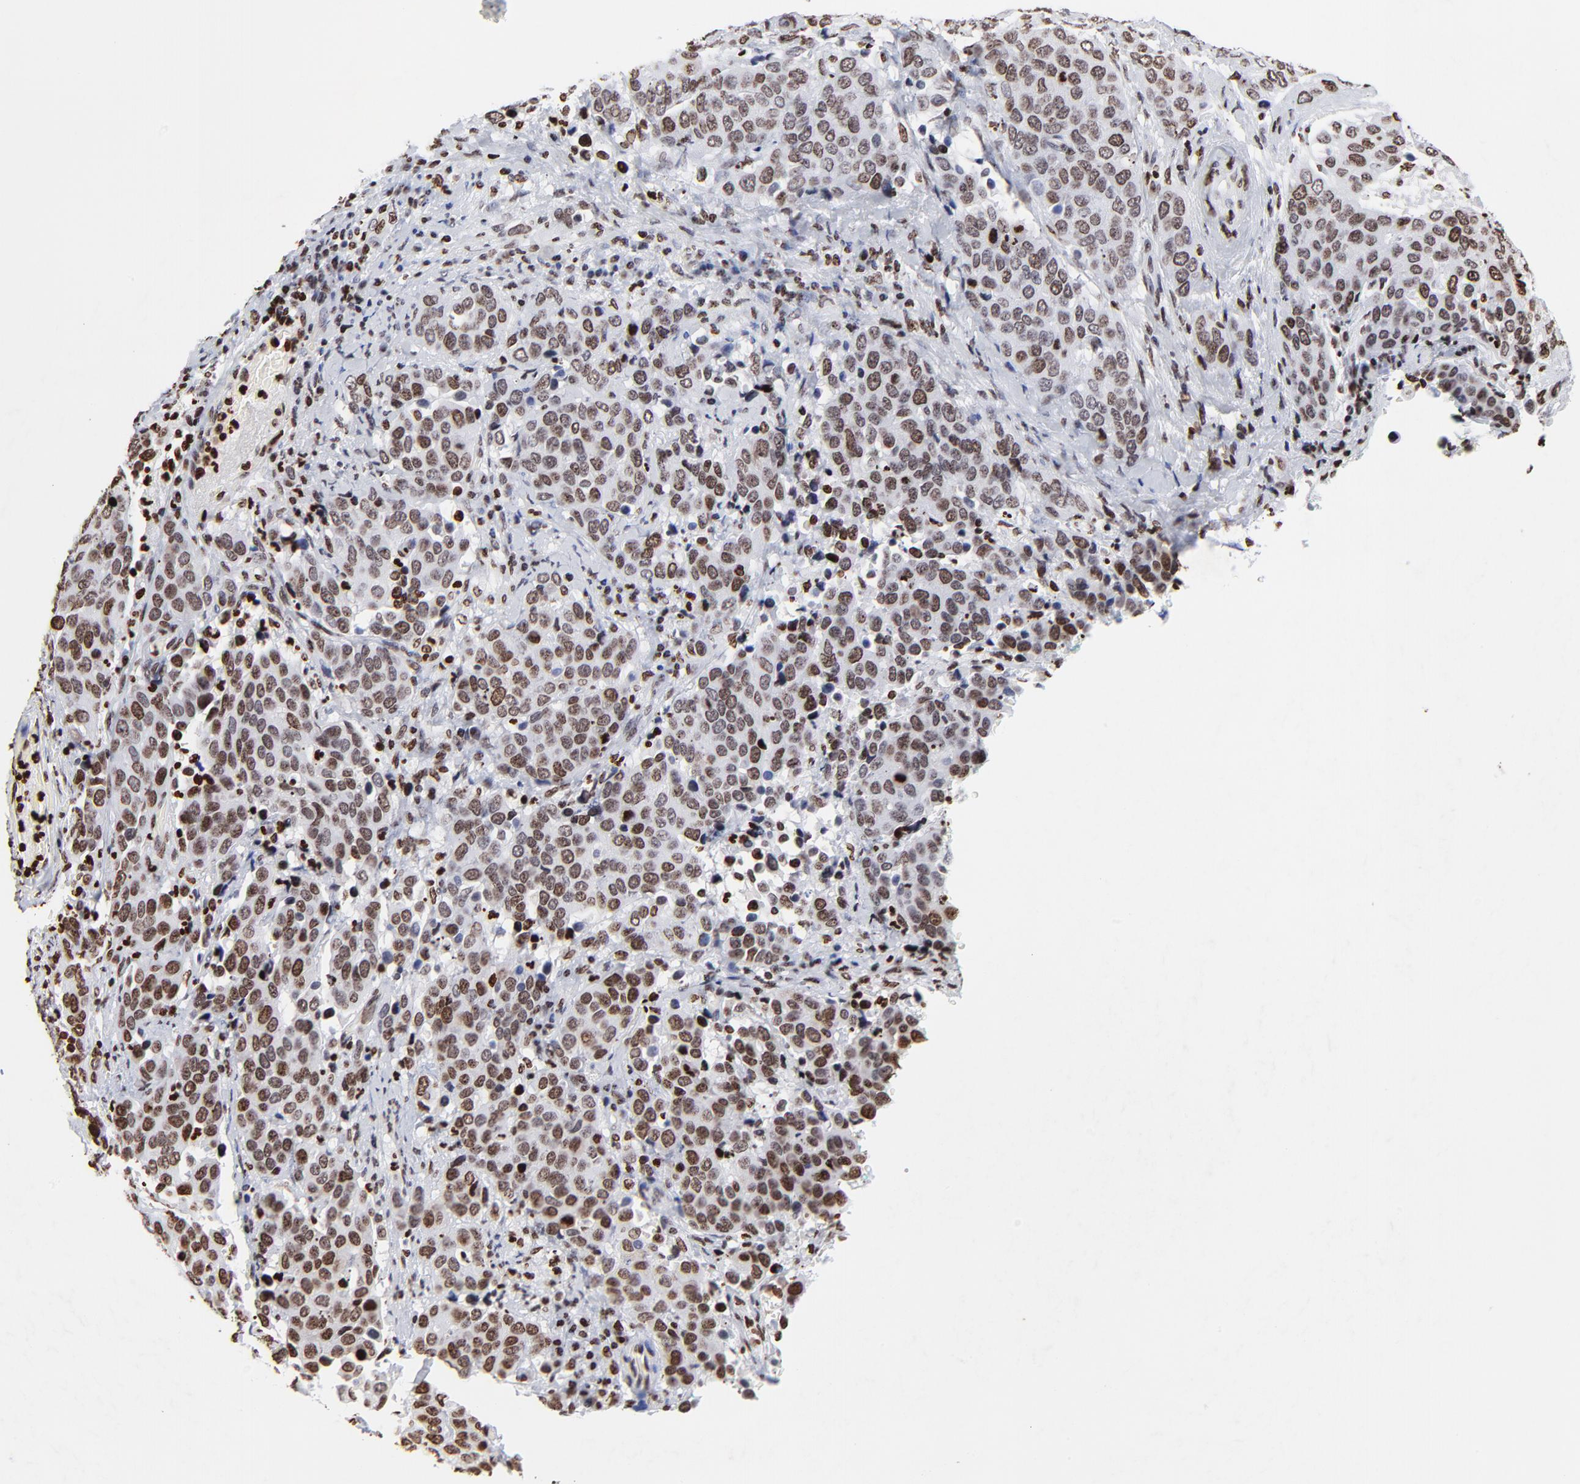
{"staining": {"intensity": "moderate", "quantity": ">75%", "location": "nuclear"}, "tissue": "cervical cancer", "cell_type": "Tumor cells", "image_type": "cancer", "snomed": [{"axis": "morphology", "description": "Squamous cell carcinoma, NOS"}, {"axis": "topography", "description": "Cervix"}], "caption": "Protein staining exhibits moderate nuclear positivity in approximately >75% of tumor cells in cervical cancer. (IHC, brightfield microscopy, high magnification).", "gene": "FBH1", "patient": {"sex": "female", "age": 54}}